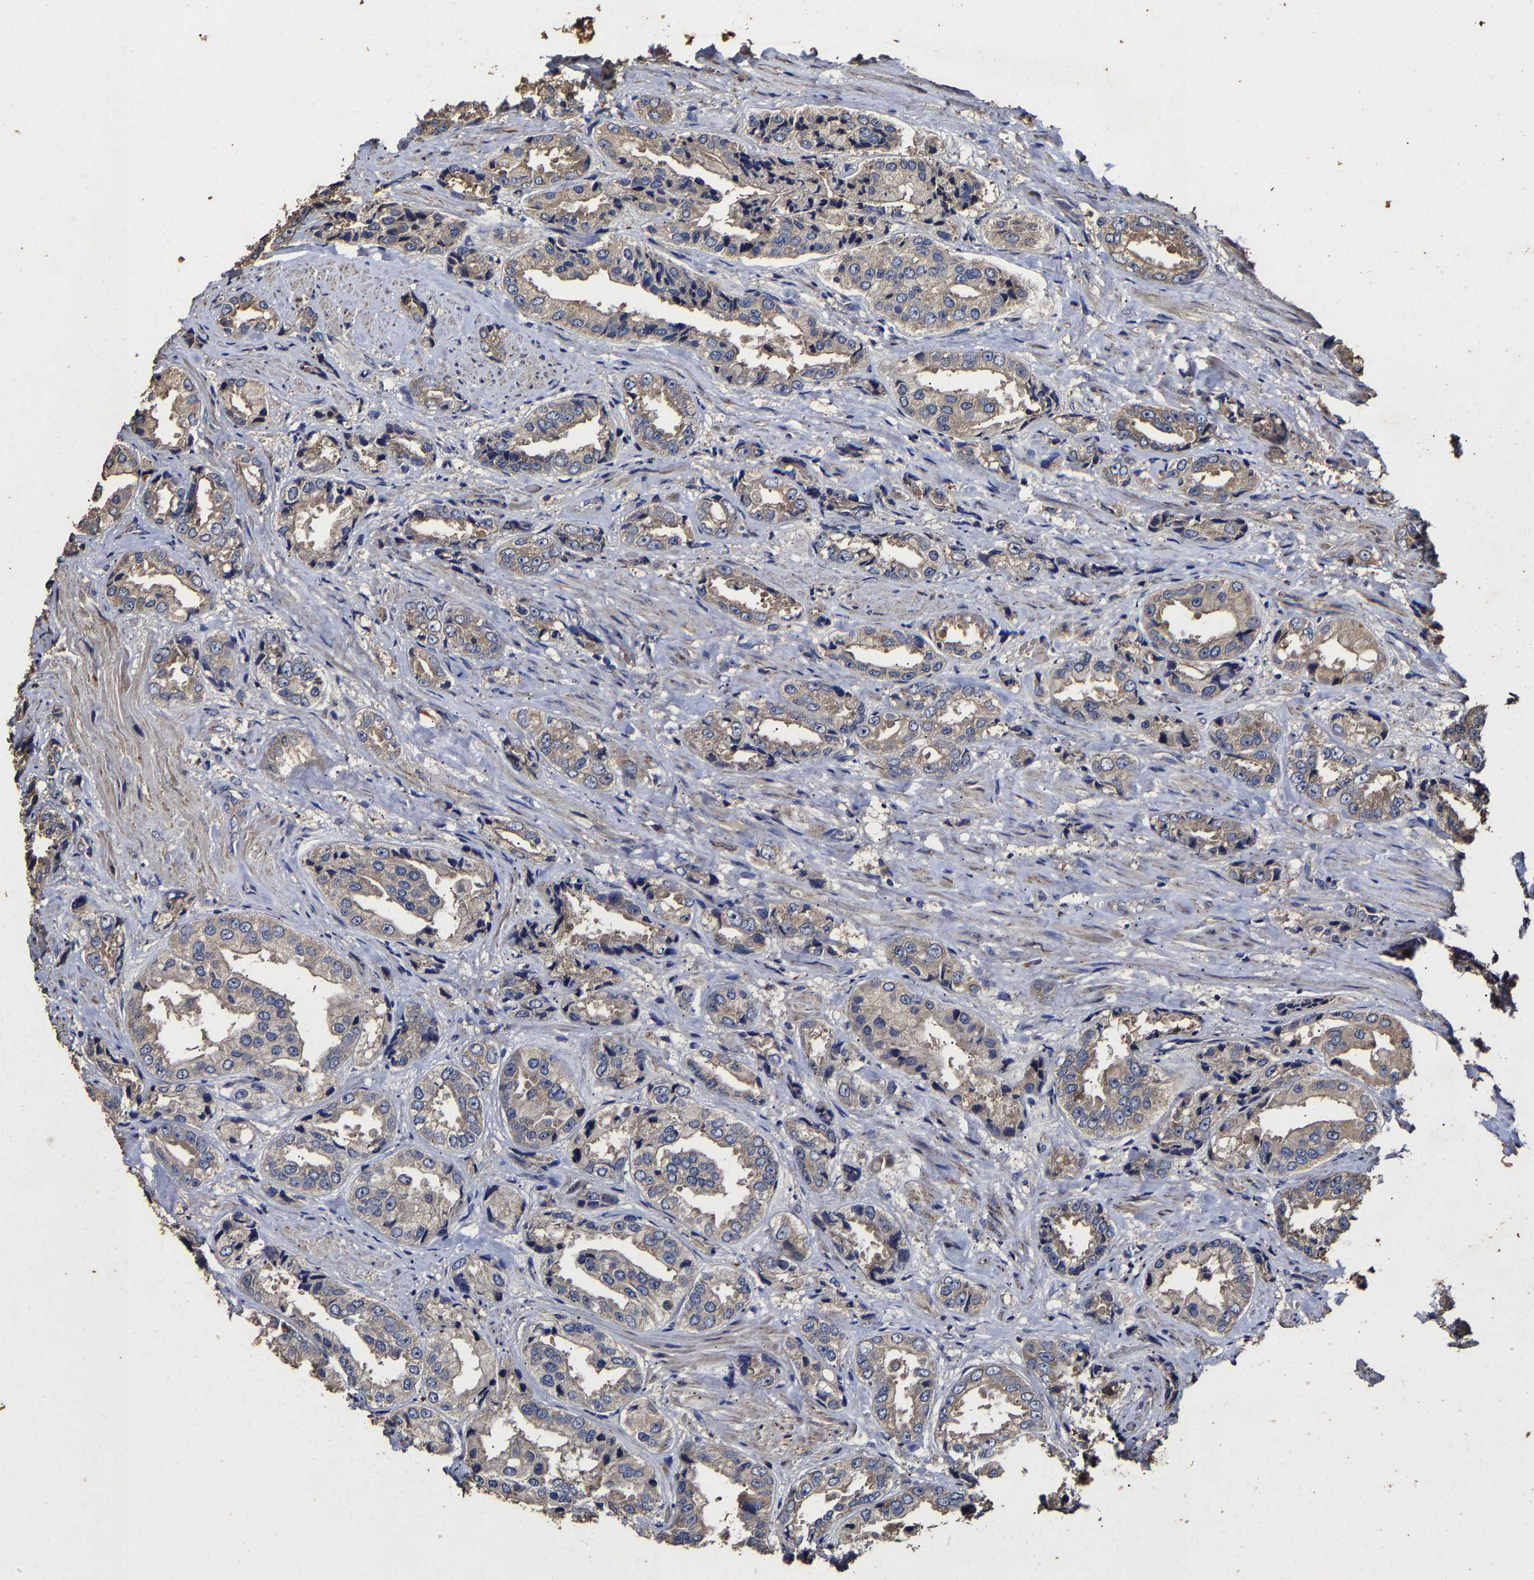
{"staining": {"intensity": "weak", "quantity": ">75%", "location": "cytoplasmic/membranous"}, "tissue": "prostate cancer", "cell_type": "Tumor cells", "image_type": "cancer", "snomed": [{"axis": "morphology", "description": "Adenocarcinoma, High grade"}, {"axis": "topography", "description": "Prostate"}], "caption": "Immunohistochemistry (IHC) histopathology image of prostate cancer (high-grade adenocarcinoma) stained for a protein (brown), which reveals low levels of weak cytoplasmic/membranous expression in about >75% of tumor cells.", "gene": "PPM1K", "patient": {"sex": "male", "age": 61}}